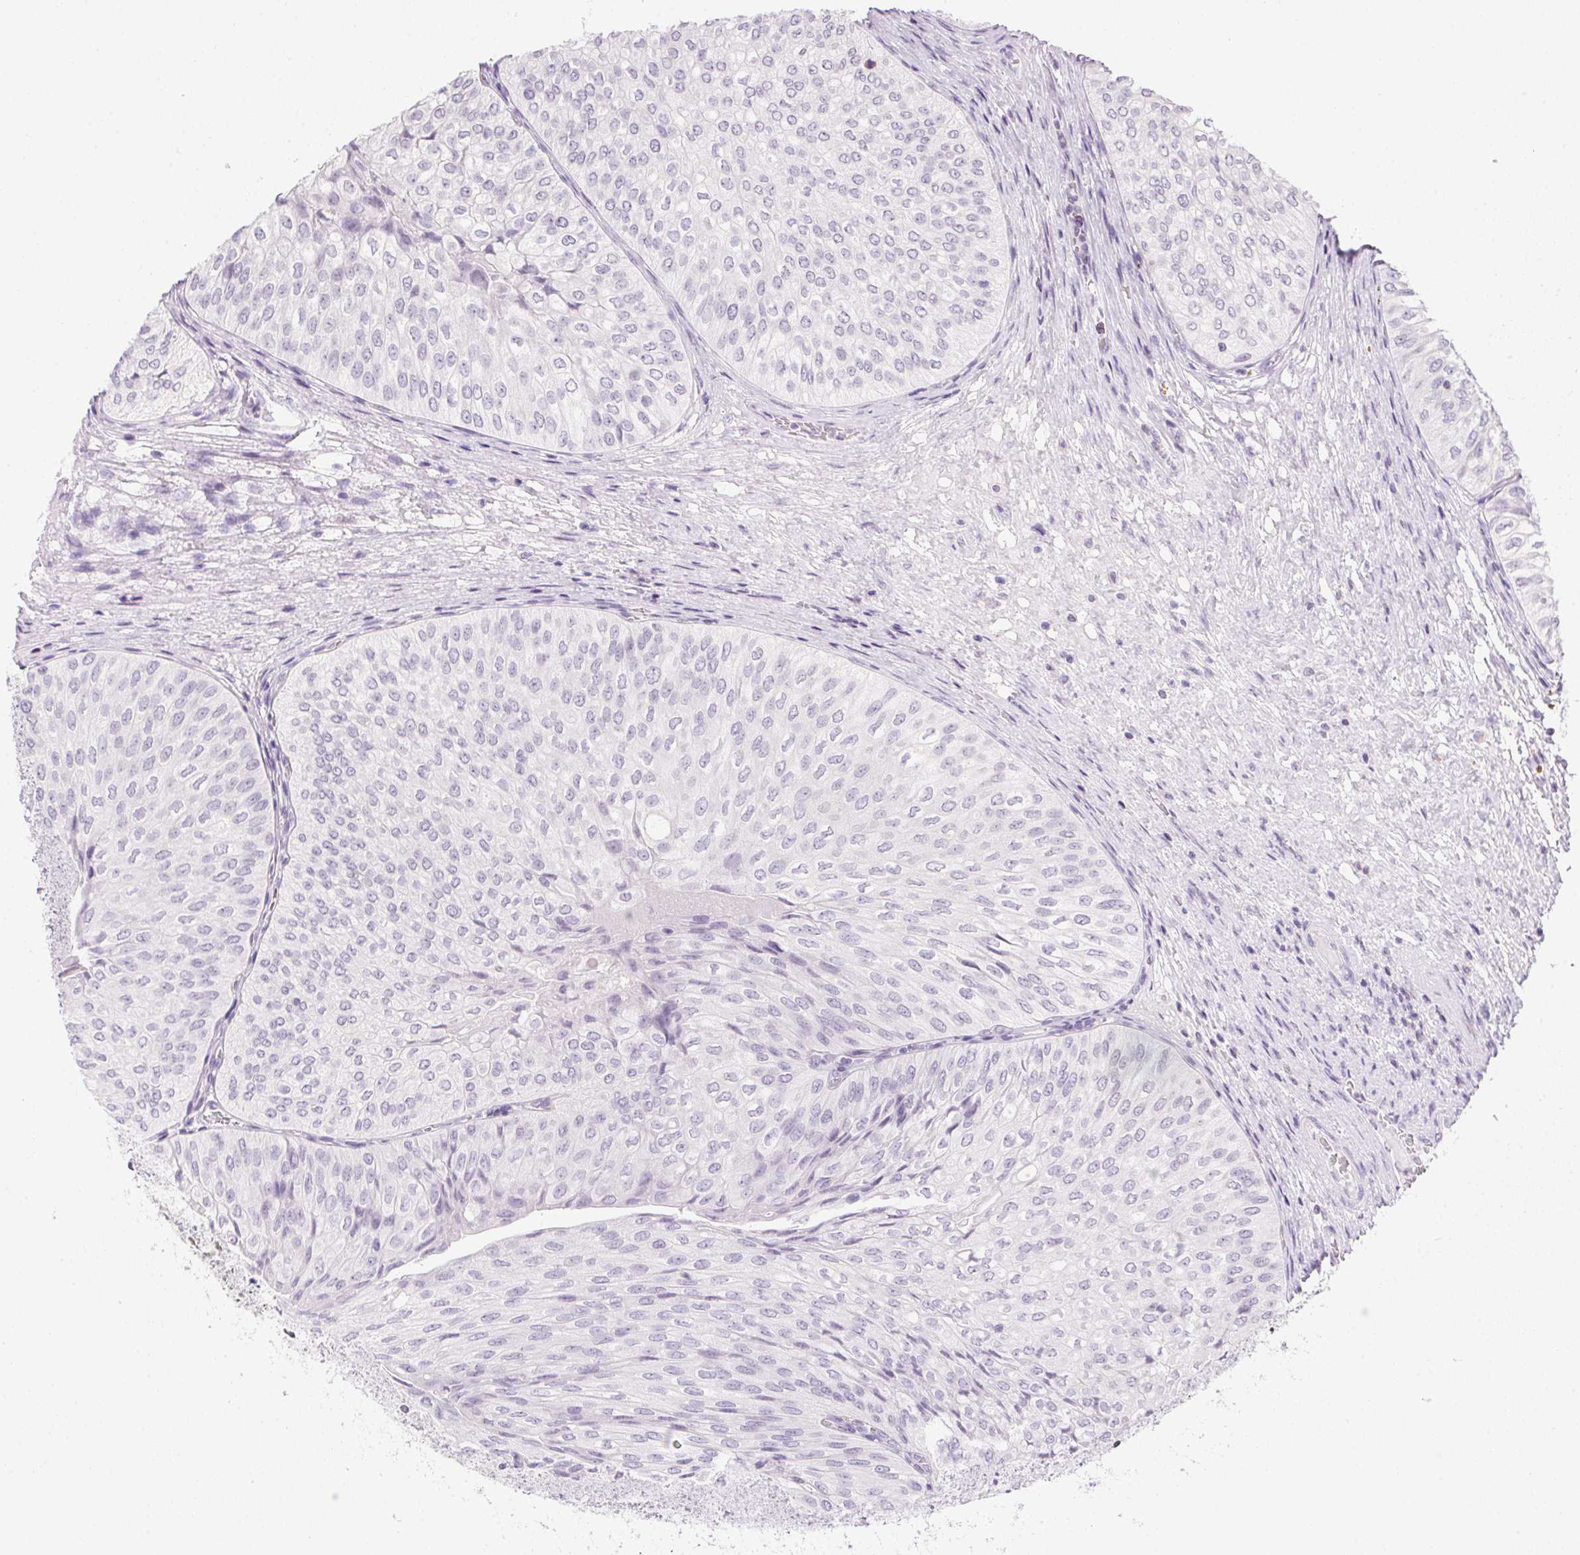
{"staining": {"intensity": "negative", "quantity": "none", "location": "none"}, "tissue": "urothelial cancer", "cell_type": "Tumor cells", "image_type": "cancer", "snomed": [{"axis": "morphology", "description": "Urothelial carcinoma, NOS"}, {"axis": "topography", "description": "Urinary bladder"}], "caption": "A micrograph of transitional cell carcinoma stained for a protein demonstrates no brown staining in tumor cells.", "gene": "PRL", "patient": {"sex": "male", "age": 62}}